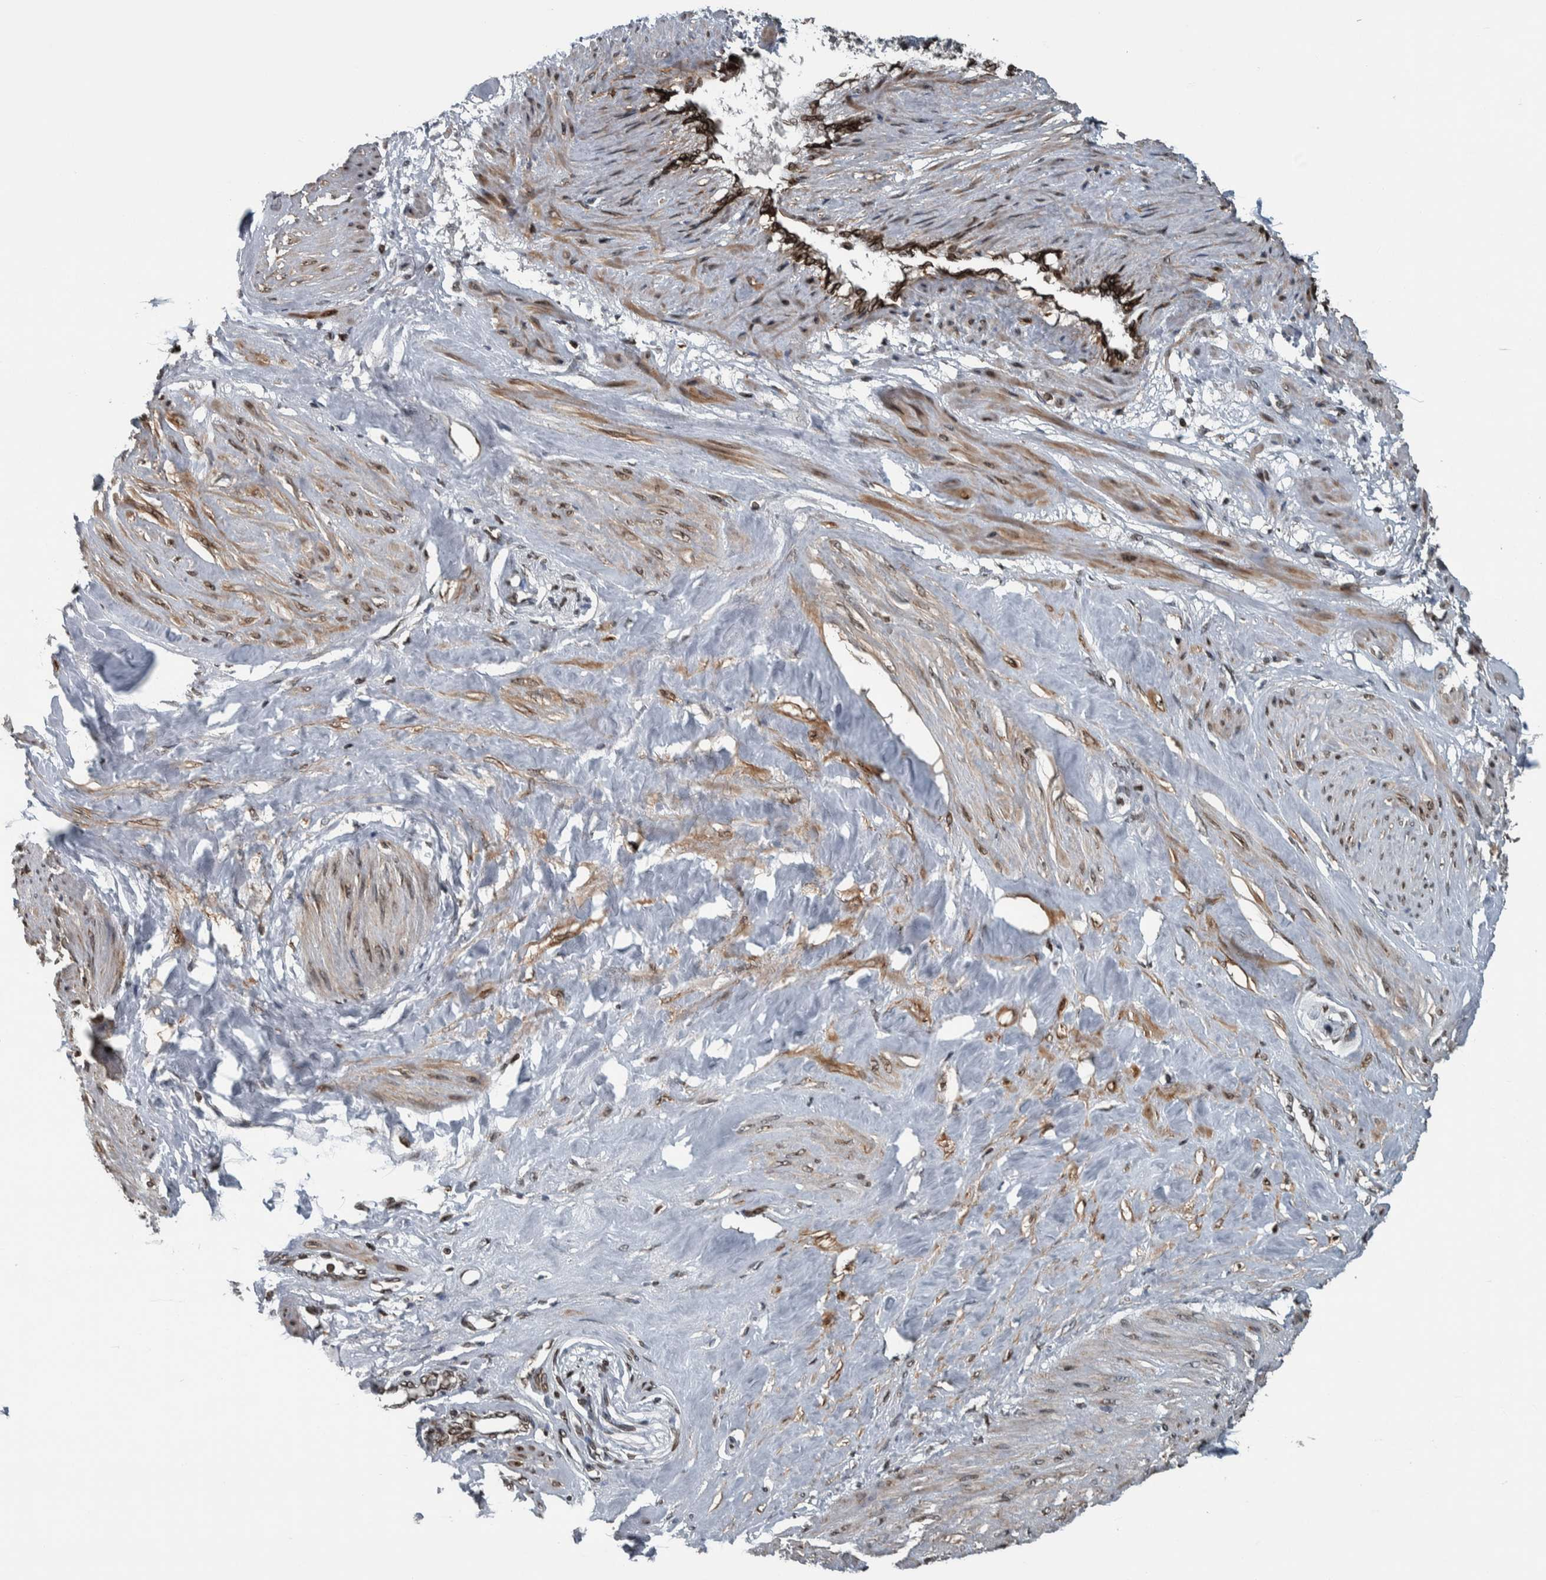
{"staining": {"intensity": "moderate", "quantity": "25%-75%", "location": "cytoplasmic/membranous,nuclear"}, "tissue": "smooth muscle", "cell_type": "Smooth muscle cells", "image_type": "normal", "snomed": [{"axis": "morphology", "description": "Normal tissue, NOS"}, {"axis": "topography", "description": "Endometrium"}], "caption": "Immunohistochemical staining of normal human smooth muscle exhibits medium levels of moderate cytoplasmic/membranous,nuclear positivity in about 25%-75% of smooth muscle cells.", "gene": "FAM135B", "patient": {"sex": "female", "age": 33}}